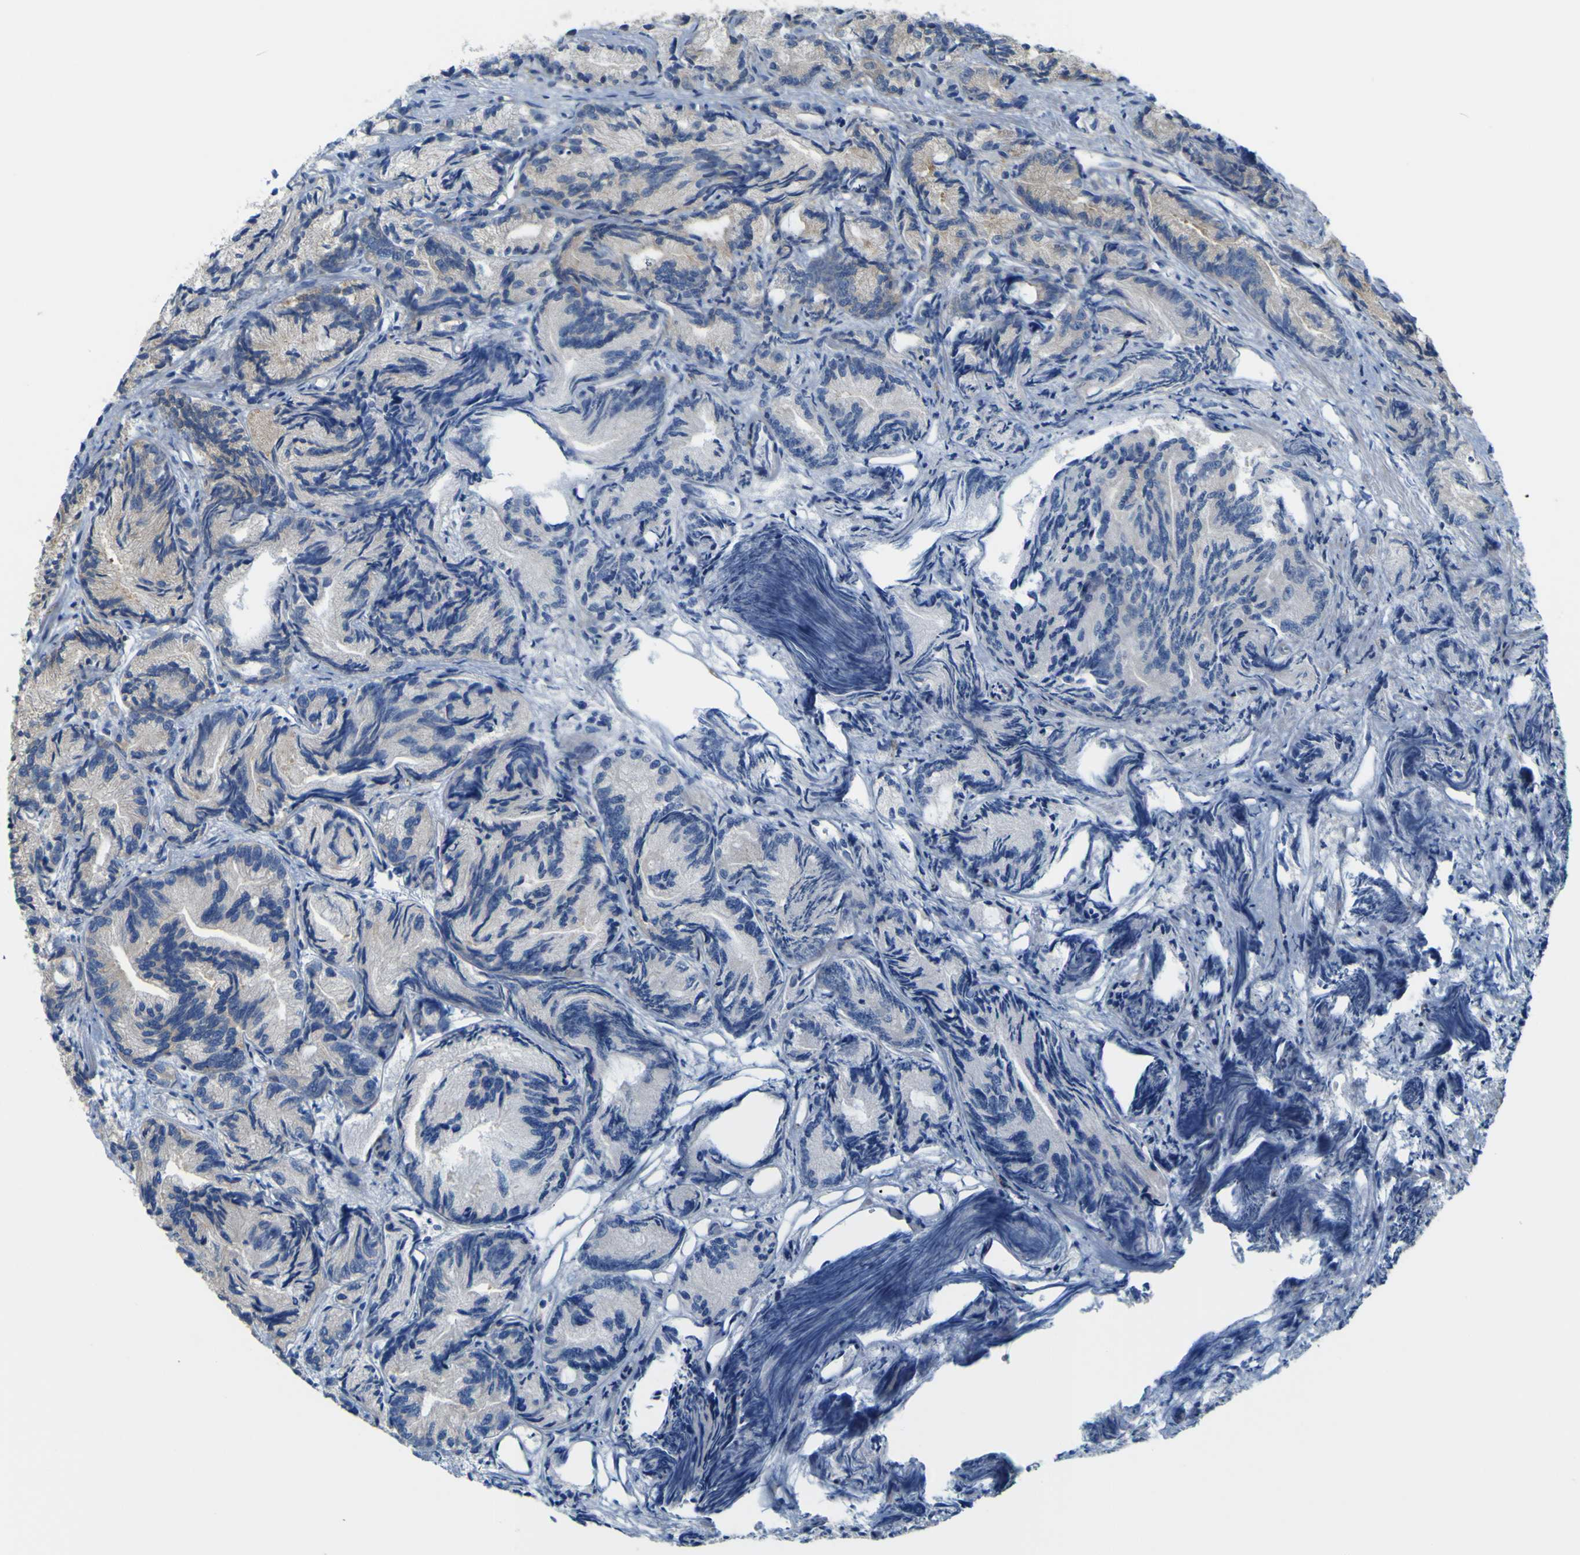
{"staining": {"intensity": "moderate", "quantity": "<25%", "location": "cytoplasmic/membranous"}, "tissue": "prostate cancer", "cell_type": "Tumor cells", "image_type": "cancer", "snomed": [{"axis": "morphology", "description": "Adenocarcinoma, Low grade"}, {"axis": "topography", "description": "Prostate"}], "caption": "High-magnification brightfield microscopy of prostate cancer stained with DAB (brown) and counterstained with hematoxylin (blue). tumor cells exhibit moderate cytoplasmic/membranous positivity is appreciated in about<25% of cells.", "gene": "JPH1", "patient": {"sex": "male", "age": 89}}